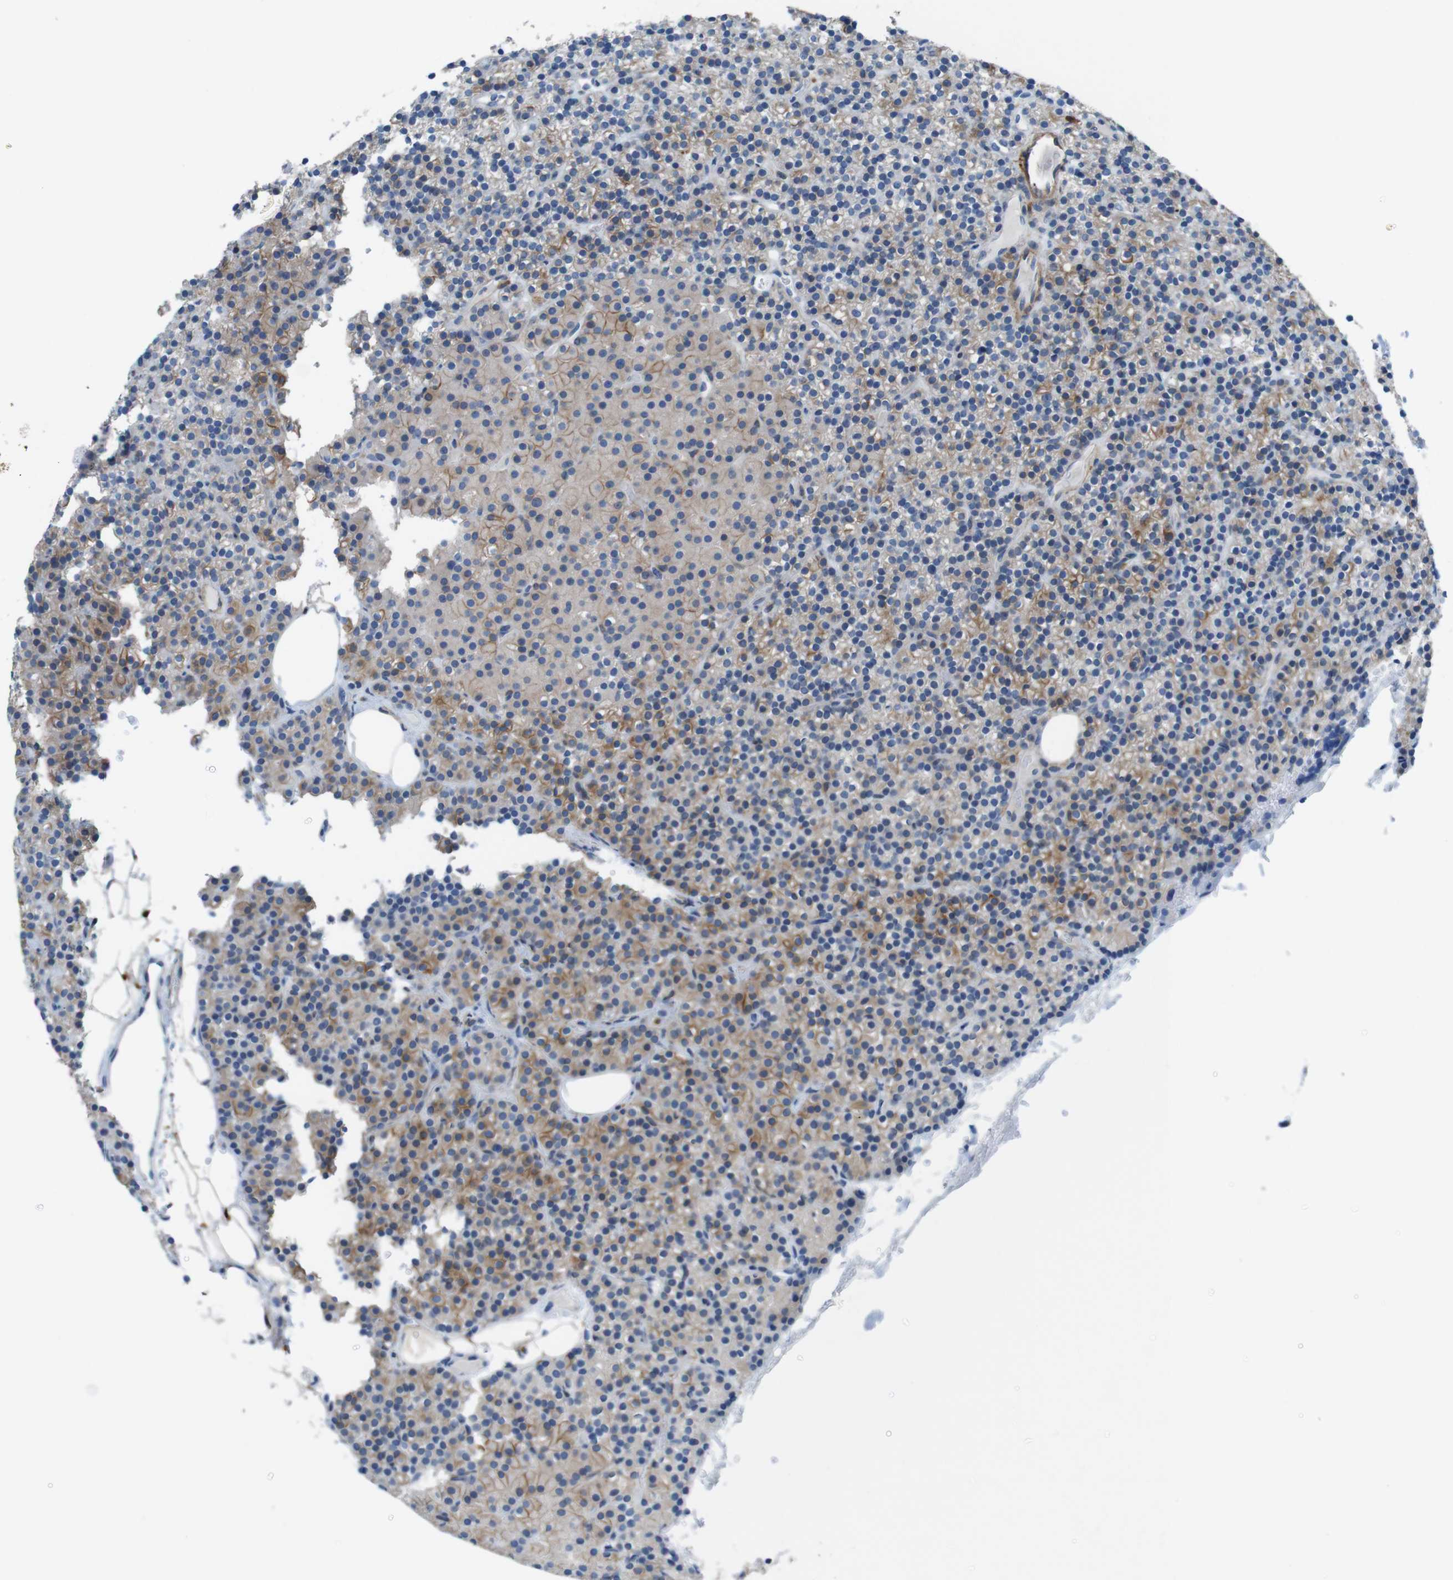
{"staining": {"intensity": "moderate", "quantity": "25%-75%", "location": "cytoplasmic/membranous"}, "tissue": "parathyroid gland", "cell_type": "Glandular cells", "image_type": "normal", "snomed": [{"axis": "morphology", "description": "Normal tissue, NOS"}, {"axis": "morphology", "description": "Hyperplasia, NOS"}, {"axis": "topography", "description": "Parathyroid gland"}], "caption": "IHC (DAB) staining of unremarkable parathyroid gland shows moderate cytoplasmic/membranous protein expression in approximately 25%-75% of glandular cells.", "gene": "CLMN", "patient": {"sex": "male", "age": 44}}